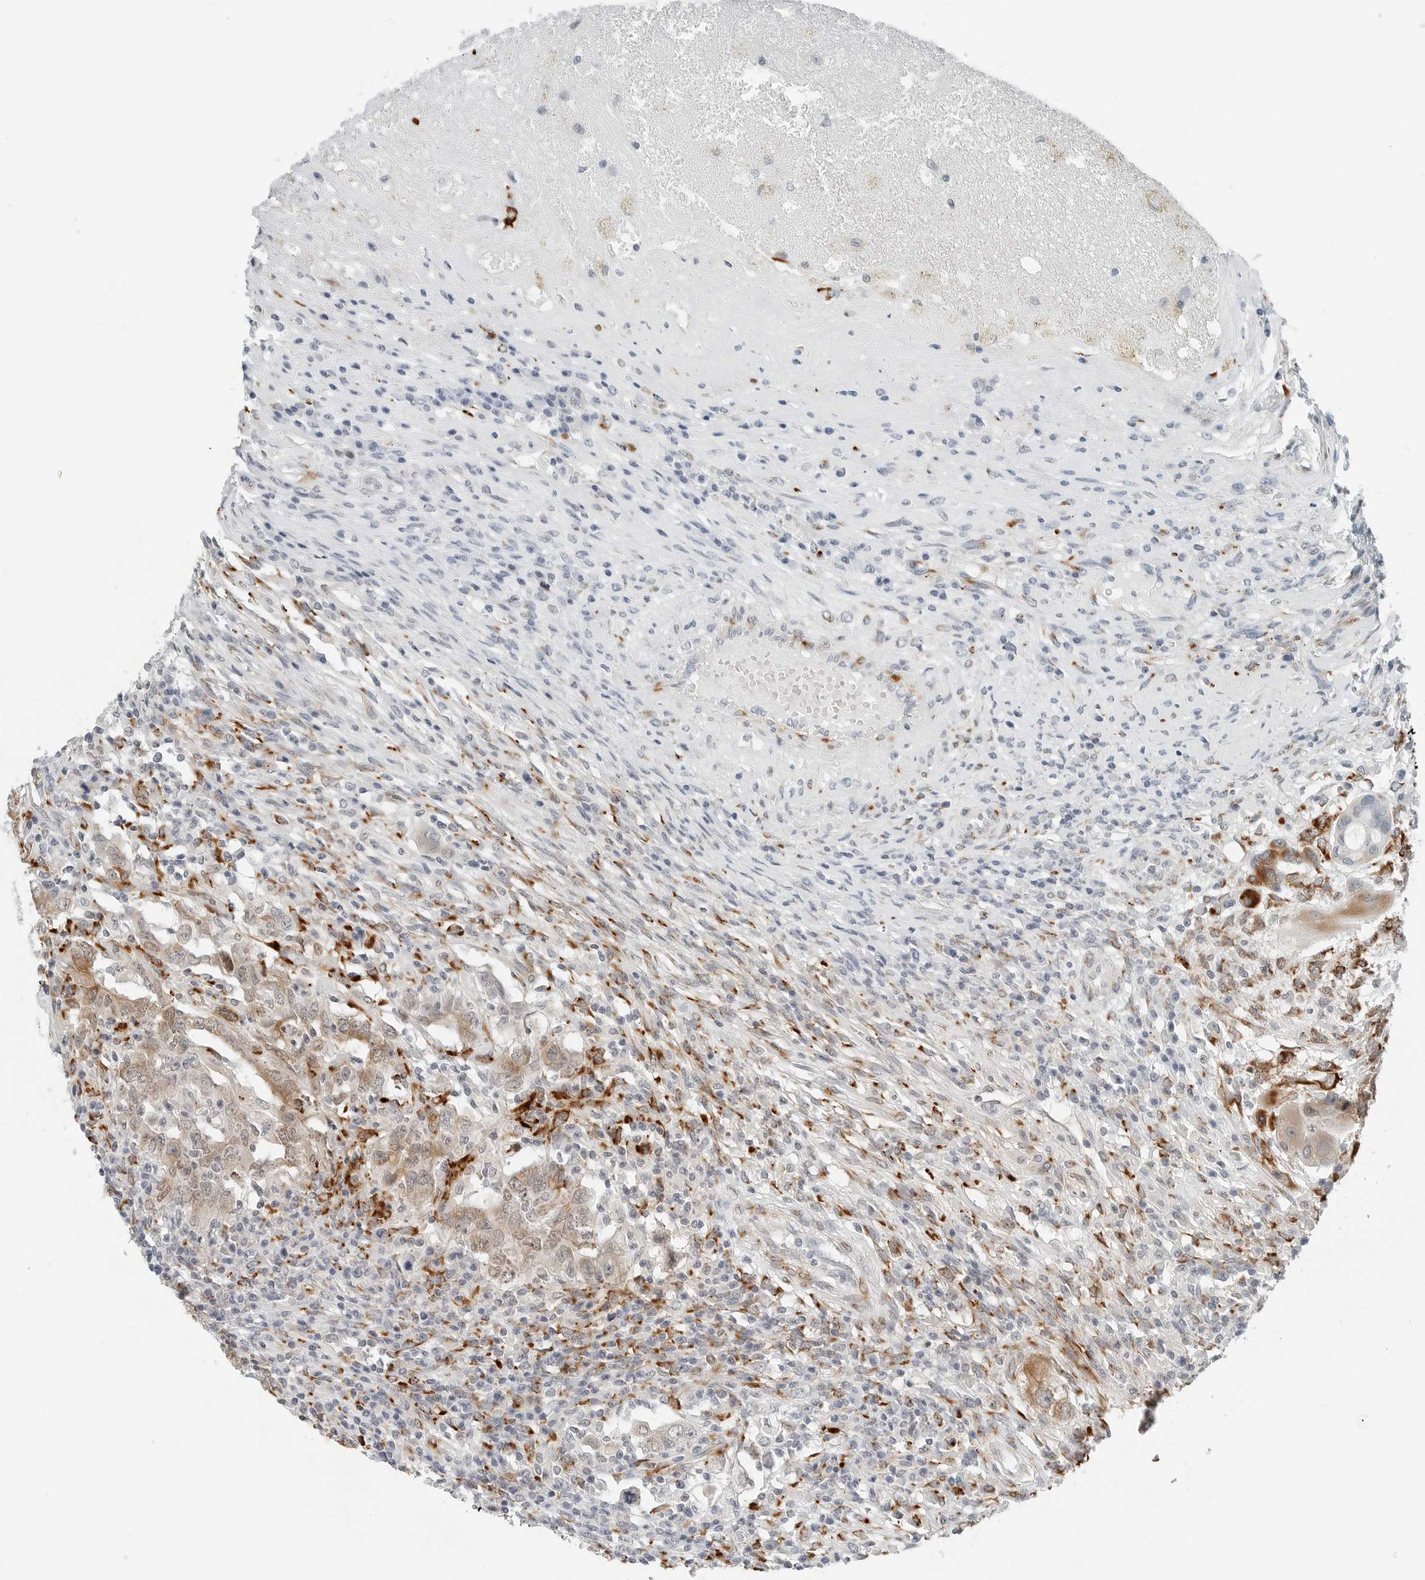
{"staining": {"intensity": "moderate", "quantity": ">75%", "location": "cytoplasmic/membranous"}, "tissue": "testis cancer", "cell_type": "Tumor cells", "image_type": "cancer", "snomed": [{"axis": "morphology", "description": "Carcinoma, Embryonal, NOS"}, {"axis": "topography", "description": "Testis"}], "caption": "A photomicrograph of testis cancer (embryonal carcinoma) stained for a protein reveals moderate cytoplasmic/membranous brown staining in tumor cells. Immunohistochemistry (ihc) stains the protein in brown and the nuclei are stained blue.", "gene": "P4HA2", "patient": {"sex": "male", "age": 26}}